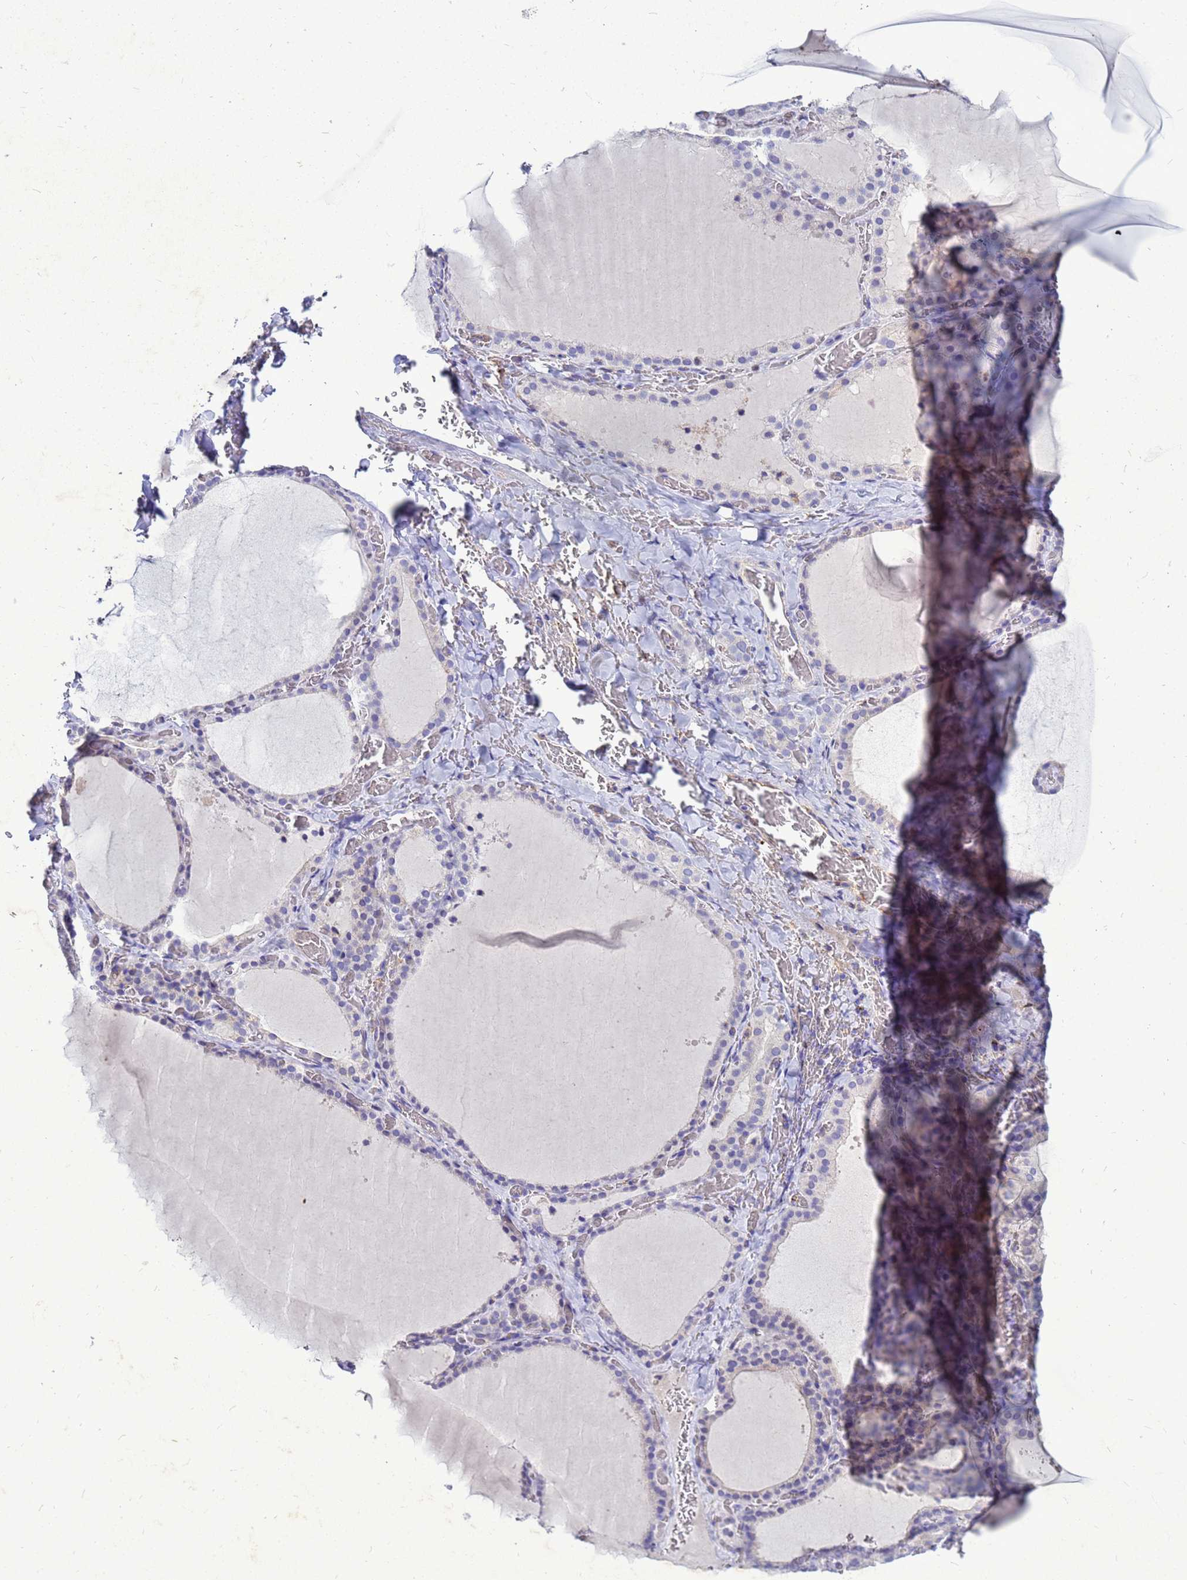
{"staining": {"intensity": "negative", "quantity": "none", "location": "none"}, "tissue": "thyroid gland", "cell_type": "Glandular cells", "image_type": "normal", "snomed": [{"axis": "morphology", "description": "Normal tissue, NOS"}, {"axis": "topography", "description": "Thyroid gland"}], "caption": "Normal thyroid gland was stained to show a protein in brown. There is no significant positivity in glandular cells. (DAB immunohistochemistry with hematoxylin counter stain).", "gene": "AKR1C1", "patient": {"sex": "female", "age": 39}}